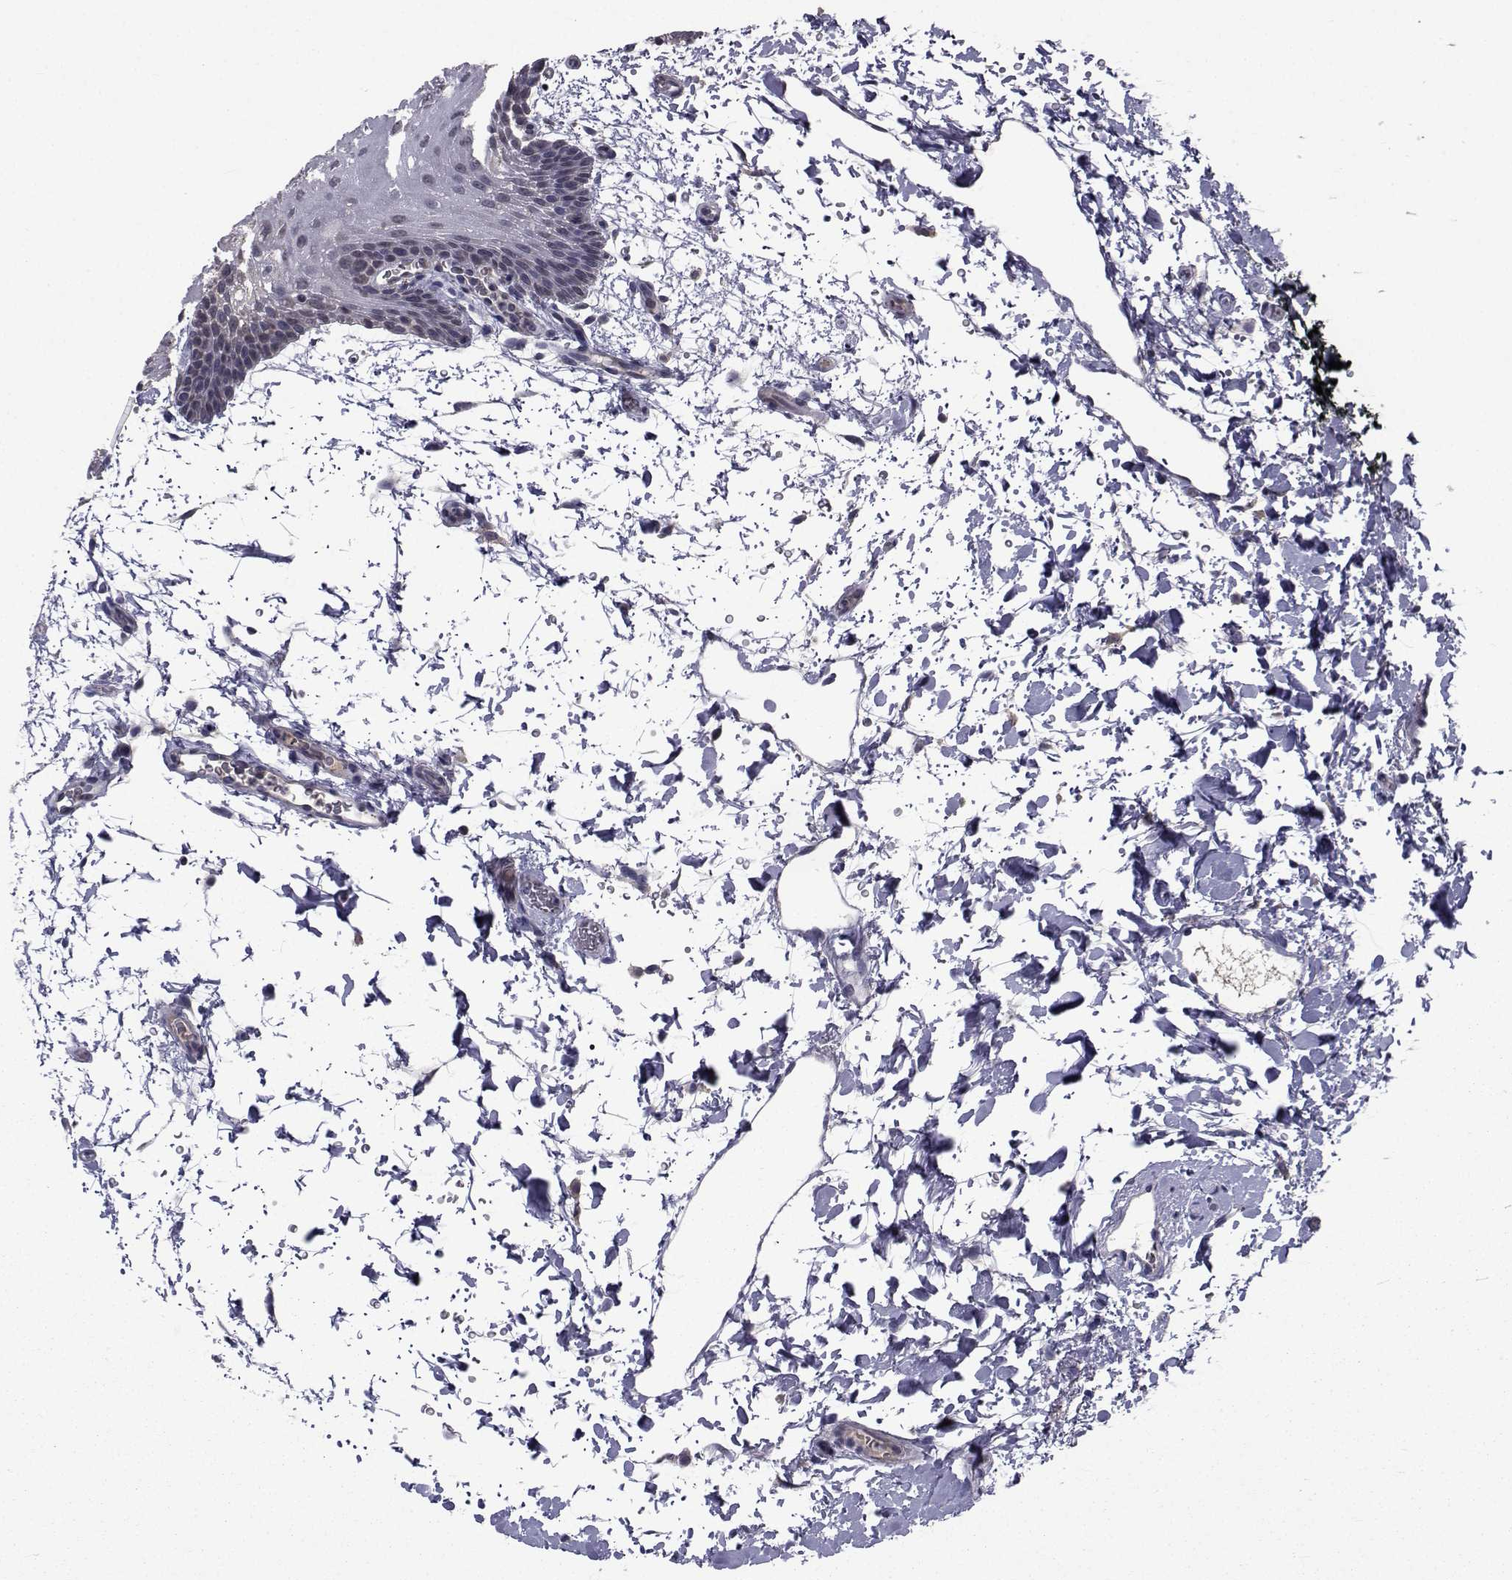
{"staining": {"intensity": "weak", "quantity": "<25%", "location": "cytoplasmic/membranous"}, "tissue": "oral mucosa", "cell_type": "Squamous epithelial cells", "image_type": "normal", "snomed": [{"axis": "morphology", "description": "Normal tissue, NOS"}, {"axis": "topography", "description": "Oral tissue"}, {"axis": "topography", "description": "Head-Neck"}], "caption": "An image of human oral mucosa is negative for staining in squamous epithelial cells.", "gene": "CYP2S1", "patient": {"sex": "male", "age": 65}}